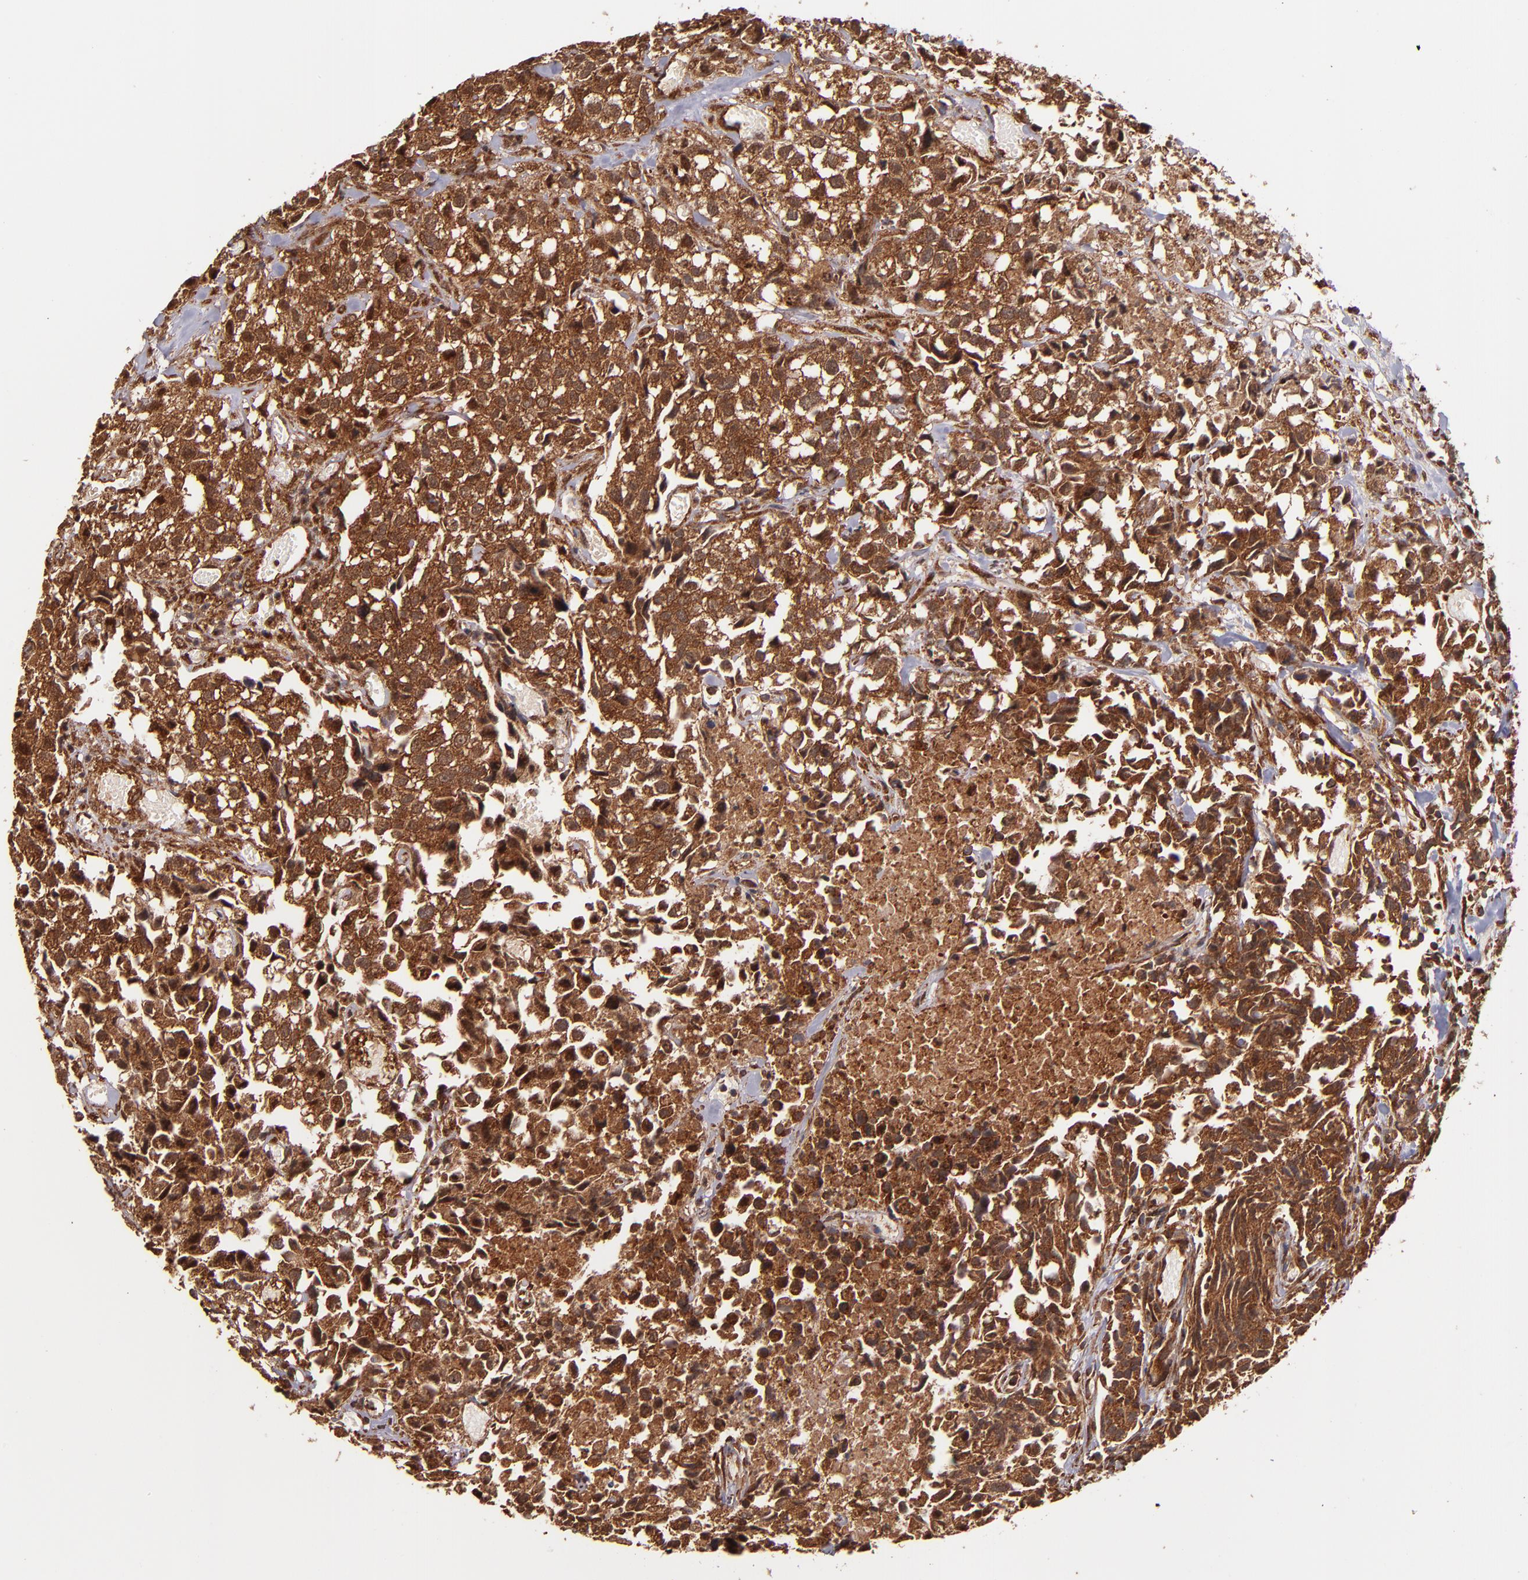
{"staining": {"intensity": "strong", "quantity": ">75%", "location": "cytoplasmic/membranous,nuclear"}, "tissue": "urothelial cancer", "cell_type": "Tumor cells", "image_type": "cancer", "snomed": [{"axis": "morphology", "description": "Urothelial carcinoma, High grade"}, {"axis": "topography", "description": "Urinary bladder"}], "caption": "Tumor cells exhibit high levels of strong cytoplasmic/membranous and nuclear positivity in approximately >75% of cells in urothelial carcinoma (high-grade).", "gene": "STX8", "patient": {"sex": "female", "age": 75}}